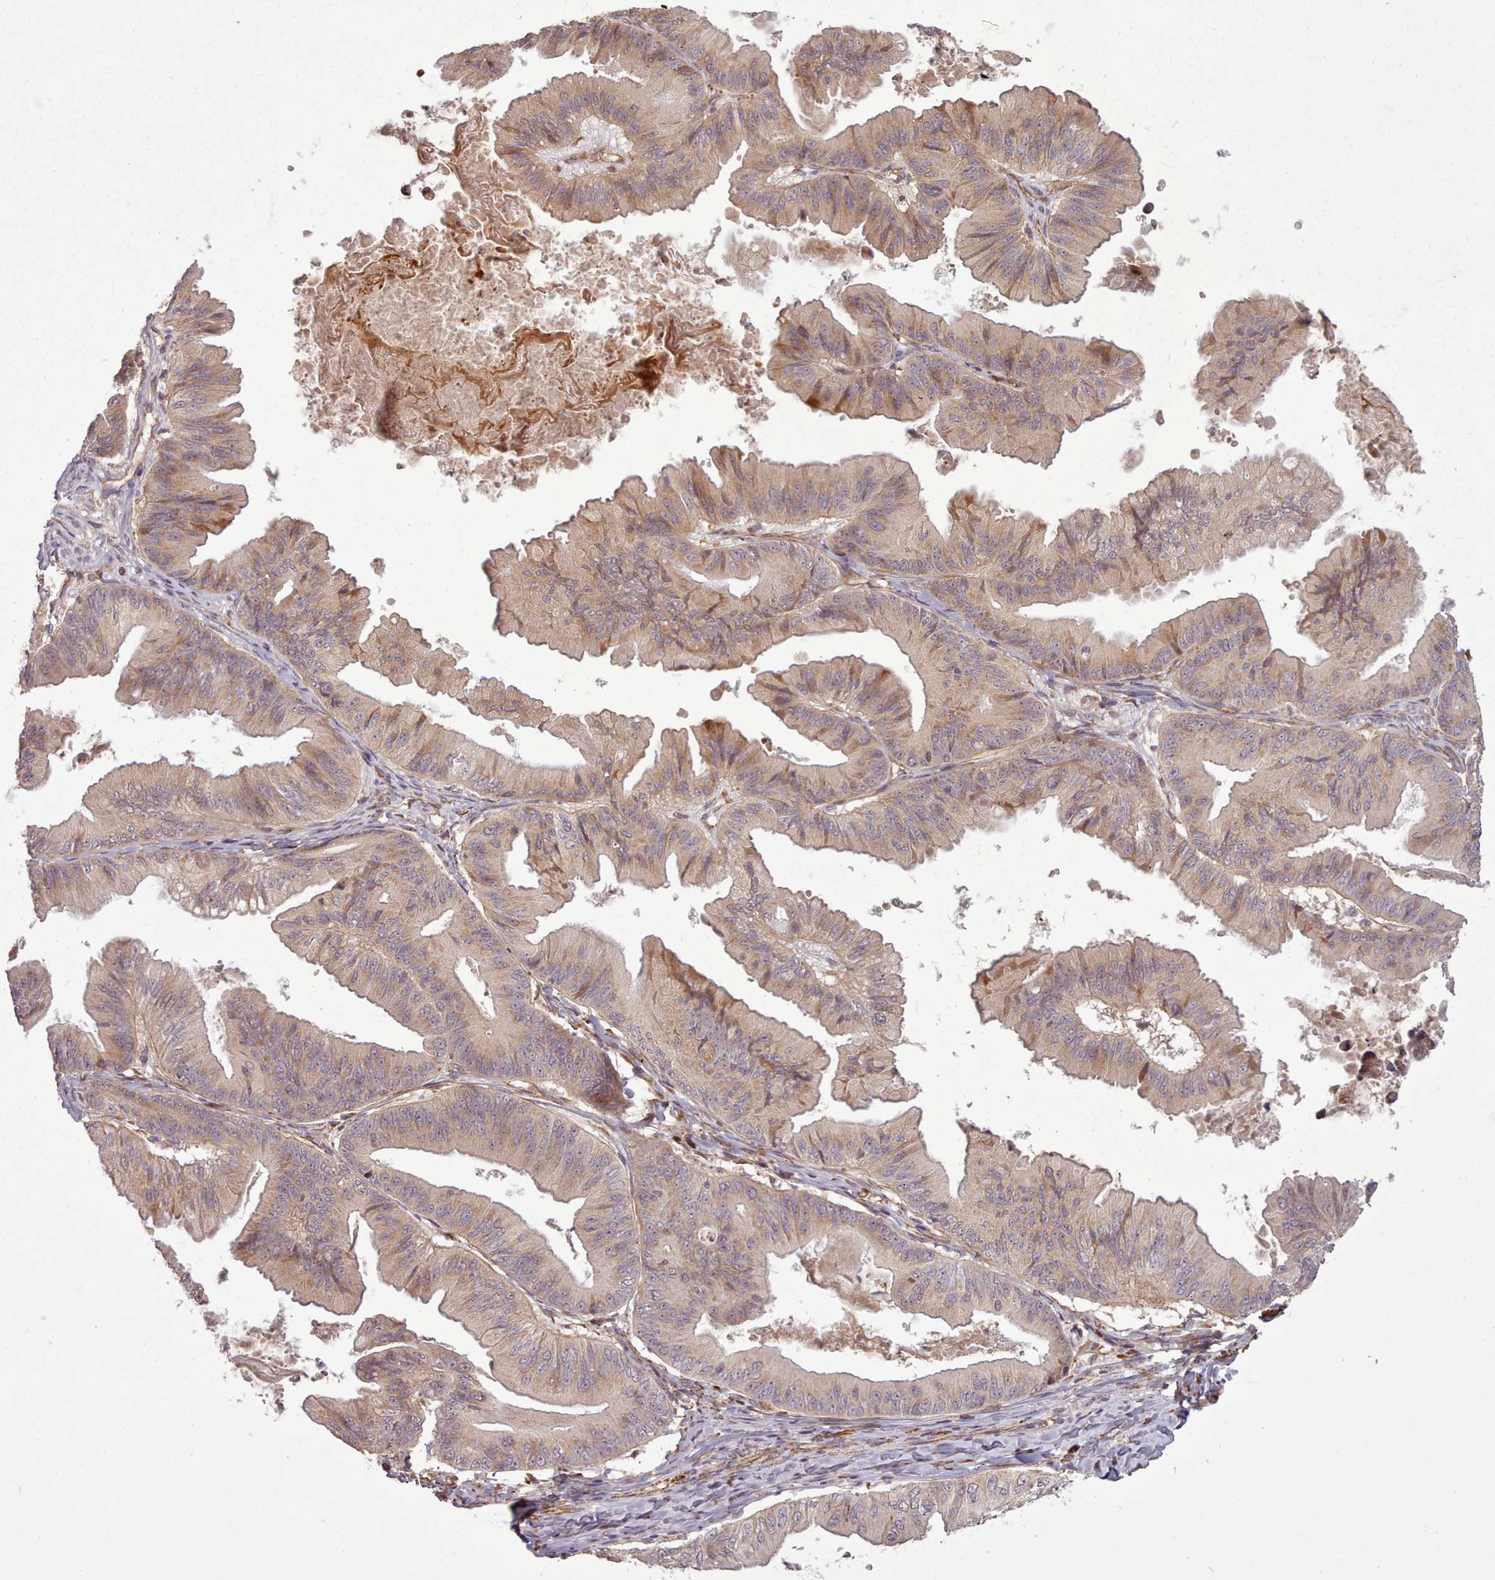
{"staining": {"intensity": "strong", "quantity": "<25%", "location": "cytoplasmic/membranous,nuclear"}, "tissue": "ovarian cancer", "cell_type": "Tumor cells", "image_type": "cancer", "snomed": [{"axis": "morphology", "description": "Cystadenocarcinoma, mucinous, NOS"}, {"axis": "topography", "description": "Ovary"}], "caption": "This photomicrograph displays immunohistochemistry staining of mucinous cystadenocarcinoma (ovarian), with medium strong cytoplasmic/membranous and nuclear staining in approximately <25% of tumor cells.", "gene": "GBGT1", "patient": {"sex": "female", "age": 61}}